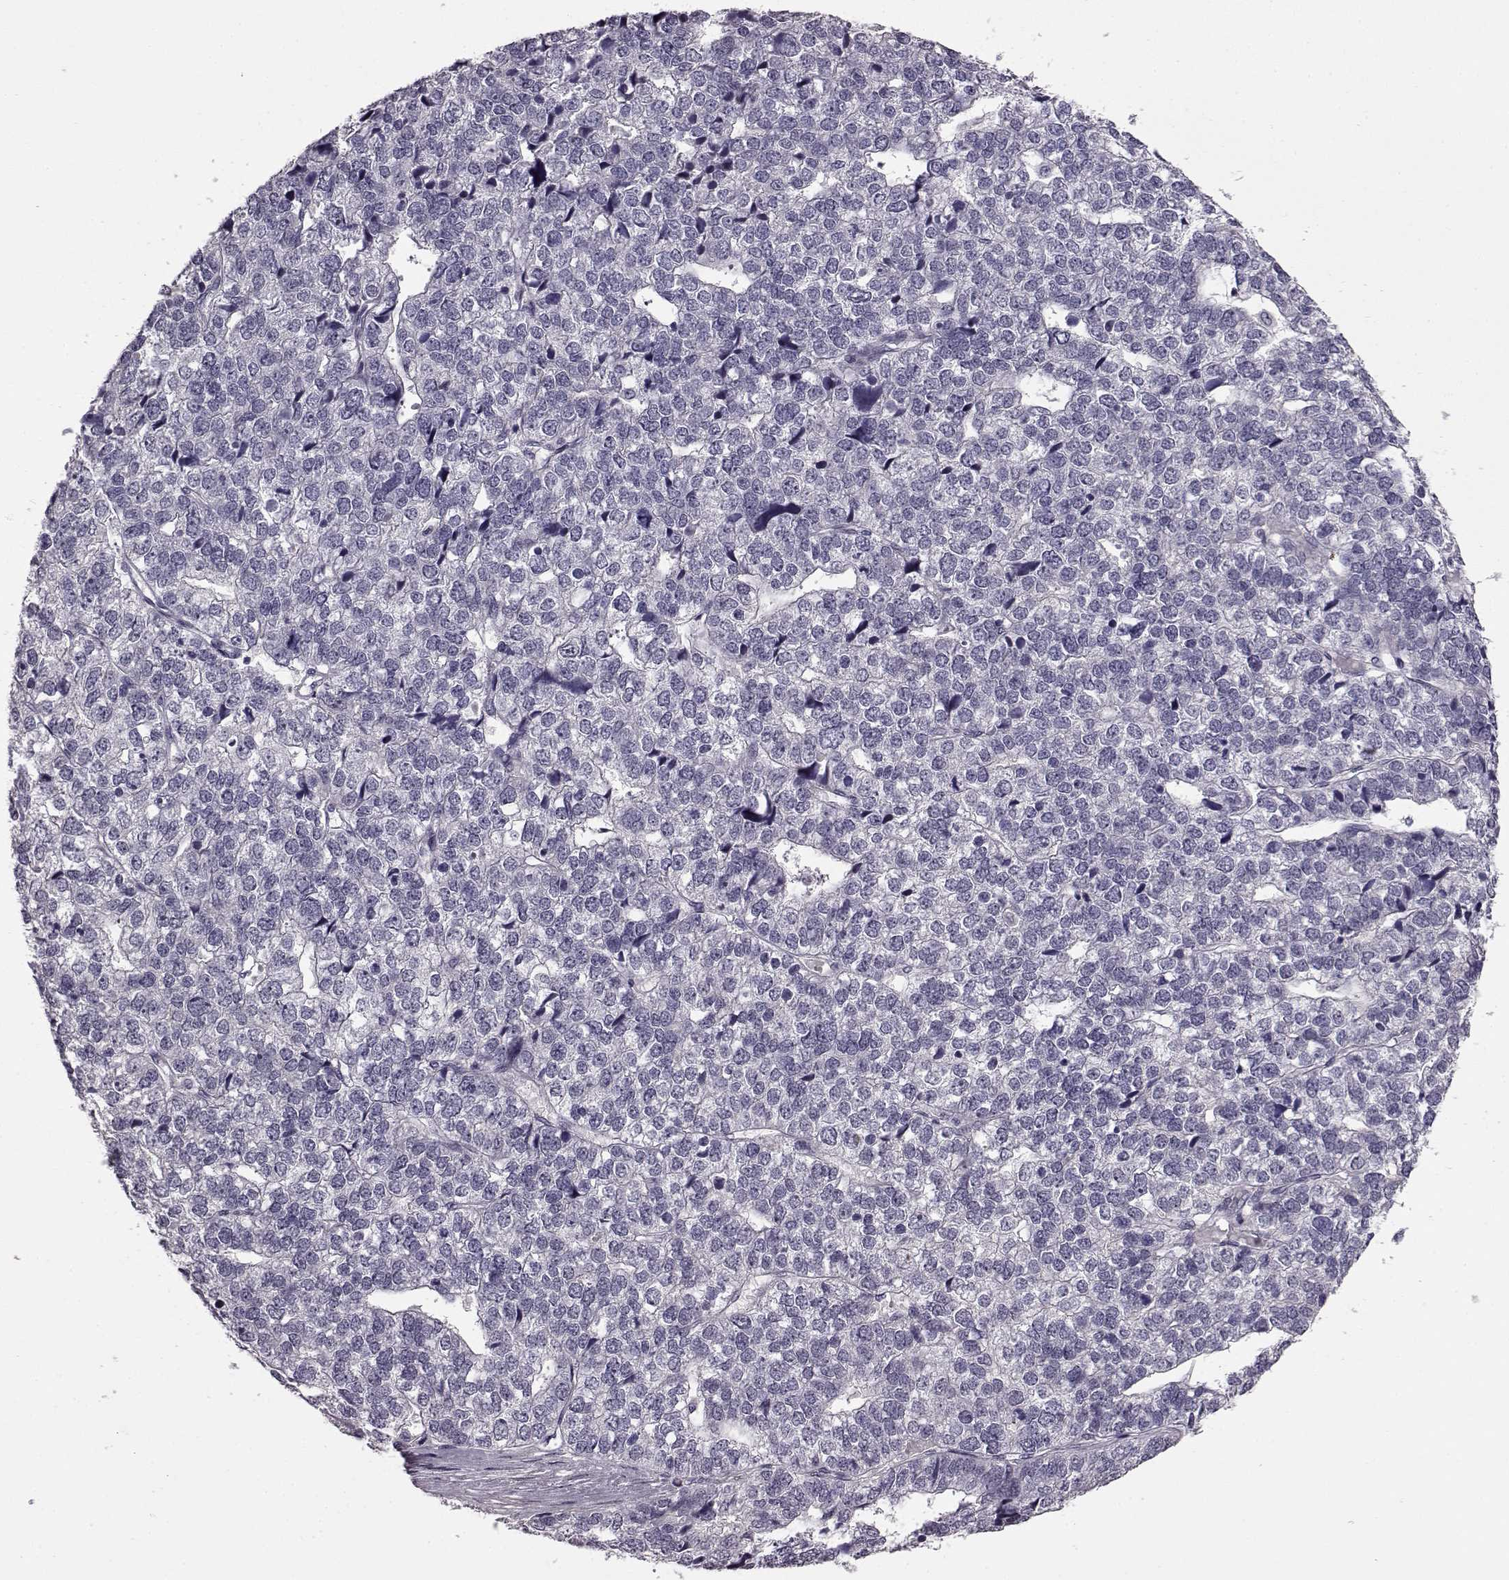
{"staining": {"intensity": "negative", "quantity": "none", "location": "none"}, "tissue": "stomach cancer", "cell_type": "Tumor cells", "image_type": "cancer", "snomed": [{"axis": "morphology", "description": "Adenocarcinoma, NOS"}, {"axis": "topography", "description": "Stomach"}], "caption": "Stomach cancer stained for a protein using IHC demonstrates no expression tumor cells.", "gene": "SLCO3A1", "patient": {"sex": "male", "age": 69}}